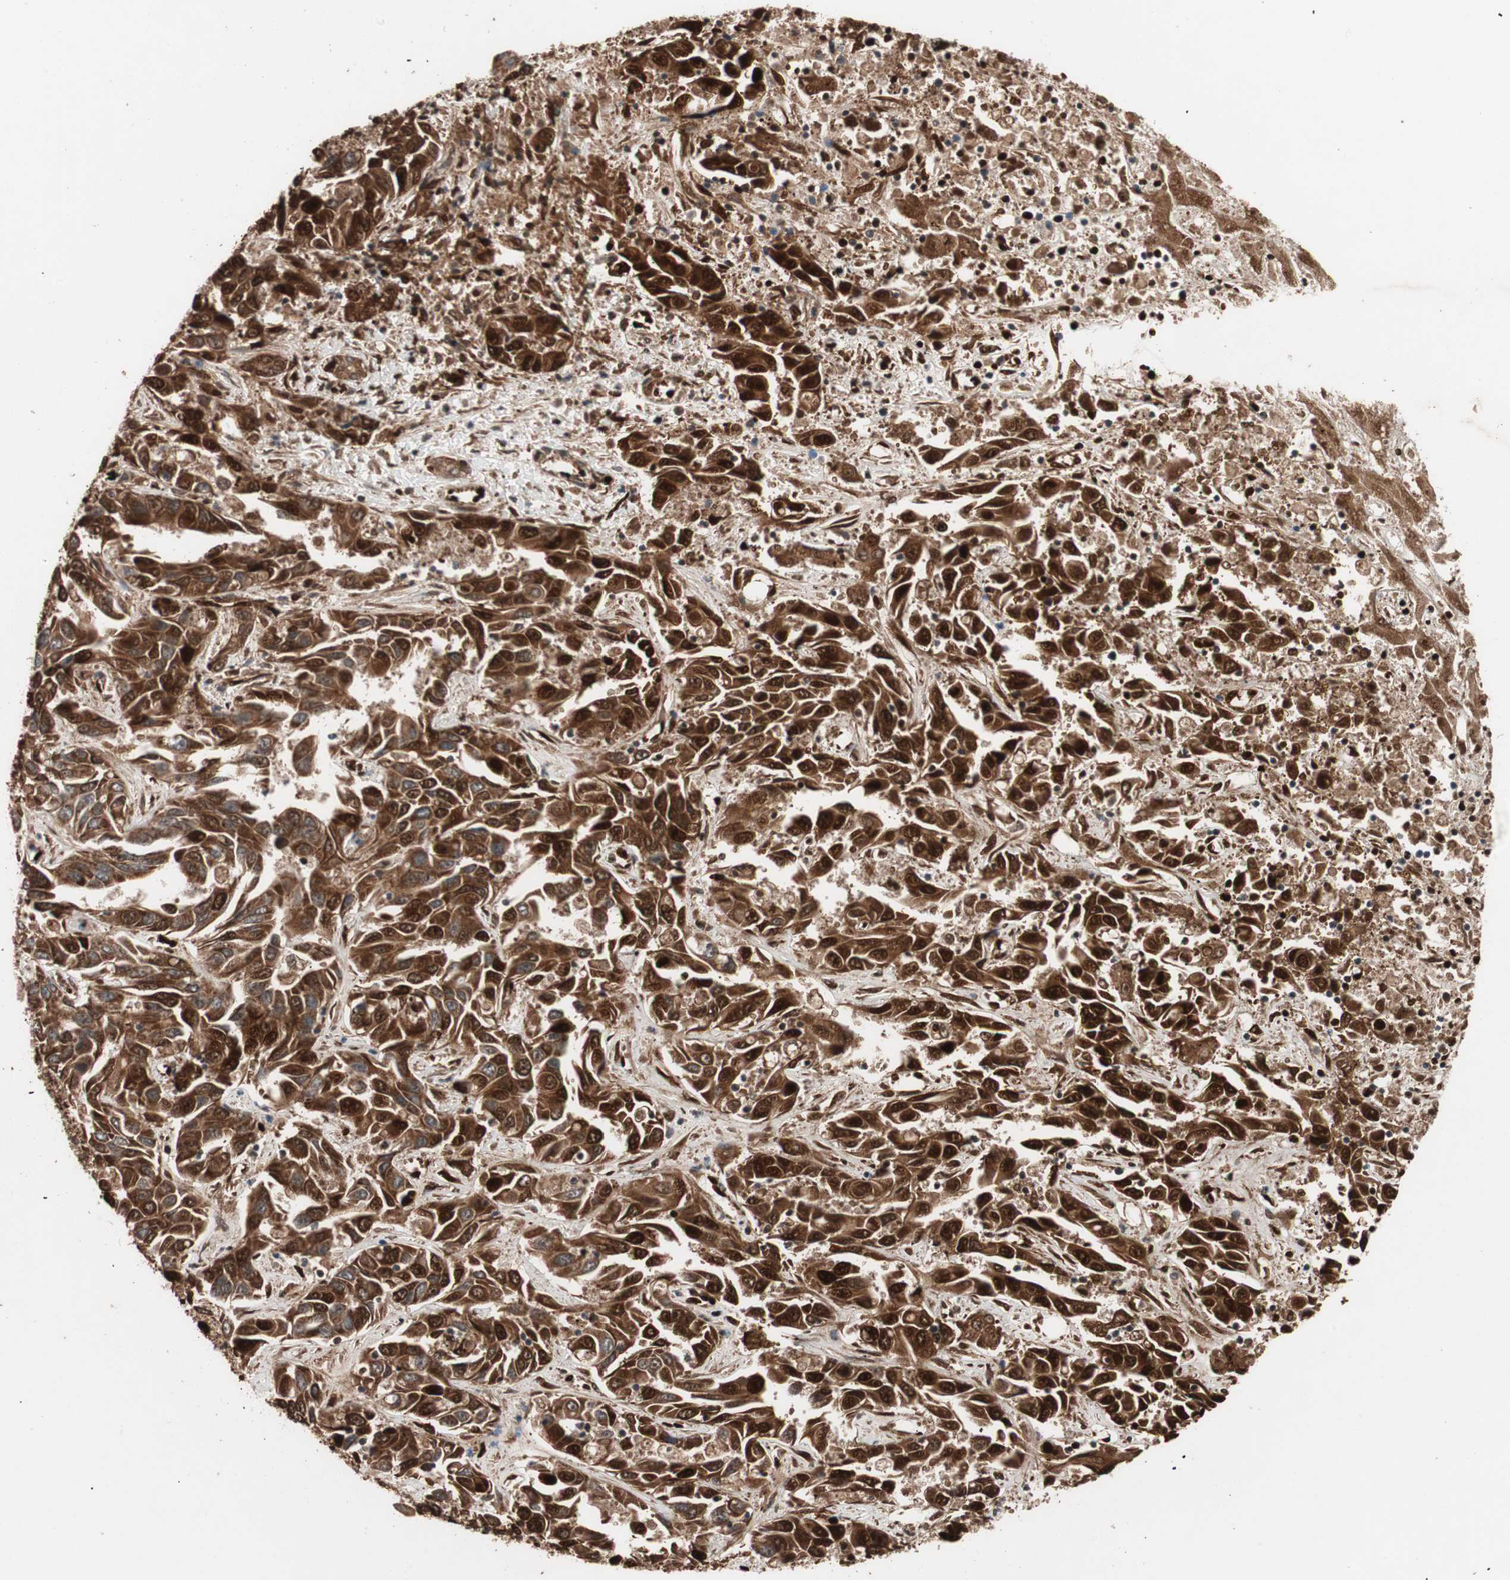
{"staining": {"intensity": "strong", "quantity": ">75%", "location": "cytoplasmic/membranous,nuclear"}, "tissue": "liver cancer", "cell_type": "Tumor cells", "image_type": "cancer", "snomed": [{"axis": "morphology", "description": "Cholangiocarcinoma"}, {"axis": "topography", "description": "Liver"}], "caption": "Protein expression analysis of liver cancer demonstrates strong cytoplasmic/membranous and nuclear positivity in about >75% of tumor cells.", "gene": "NF2", "patient": {"sex": "female", "age": 52}}